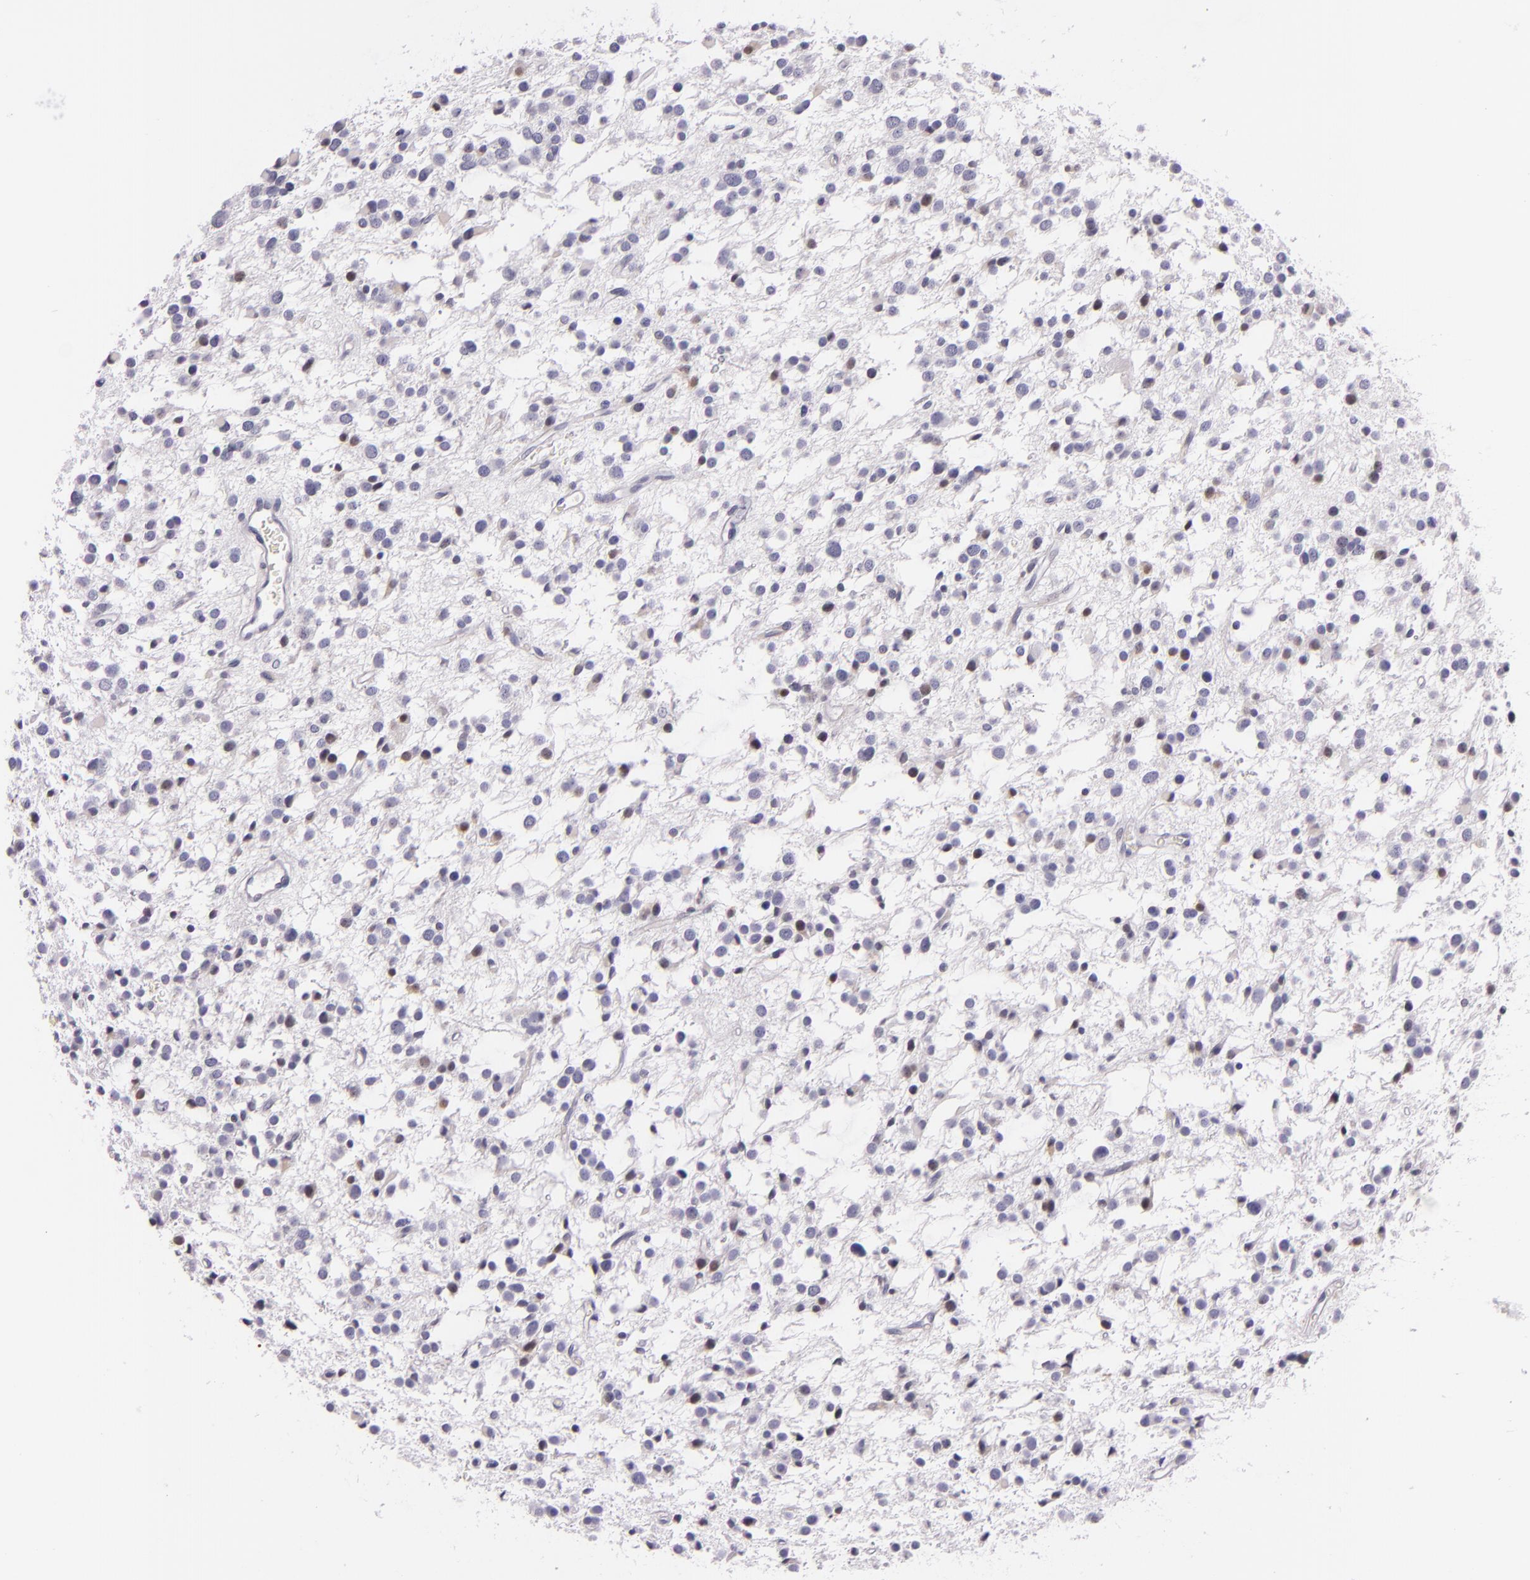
{"staining": {"intensity": "negative", "quantity": "none", "location": "none"}, "tissue": "glioma", "cell_type": "Tumor cells", "image_type": "cancer", "snomed": [{"axis": "morphology", "description": "Glioma, malignant, Low grade"}, {"axis": "topography", "description": "Brain"}], "caption": "Immunohistochemistry micrograph of neoplastic tissue: human malignant glioma (low-grade) stained with DAB (3,3'-diaminobenzidine) exhibits no significant protein expression in tumor cells.", "gene": "HSP90AA1", "patient": {"sex": "female", "age": 36}}